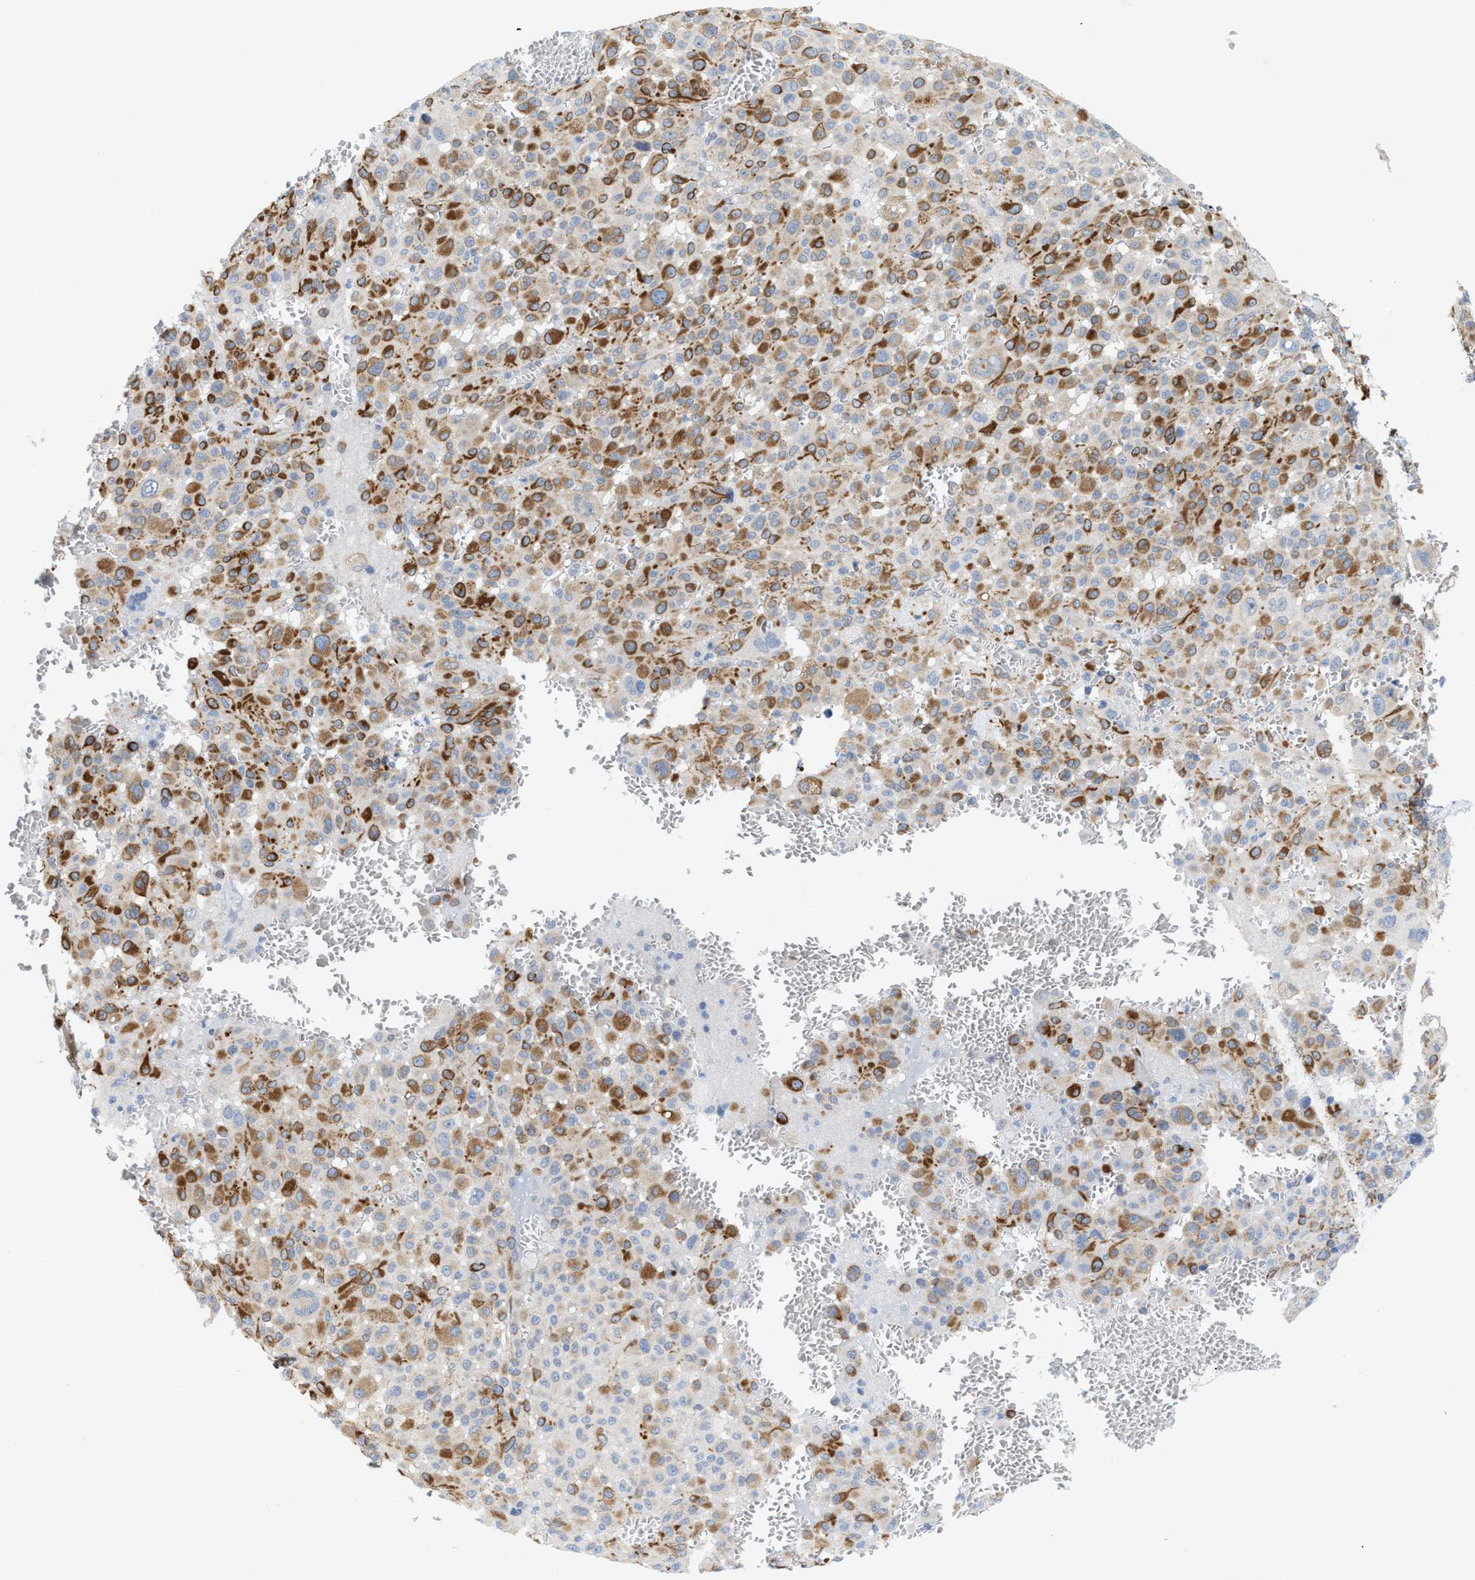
{"staining": {"intensity": "strong", "quantity": "25%-75%", "location": "cytoplasmic/membranous"}, "tissue": "melanoma", "cell_type": "Tumor cells", "image_type": "cancer", "snomed": [{"axis": "morphology", "description": "Malignant melanoma, Metastatic site"}, {"axis": "topography", "description": "Skin"}], "caption": "Brown immunohistochemical staining in malignant melanoma (metastatic site) displays strong cytoplasmic/membranous positivity in about 25%-75% of tumor cells. Using DAB (3,3'-diaminobenzidine) (brown) and hematoxylin (blue) stains, captured at high magnification using brightfield microscopy.", "gene": "UBAP2", "patient": {"sex": "female", "age": 74}}